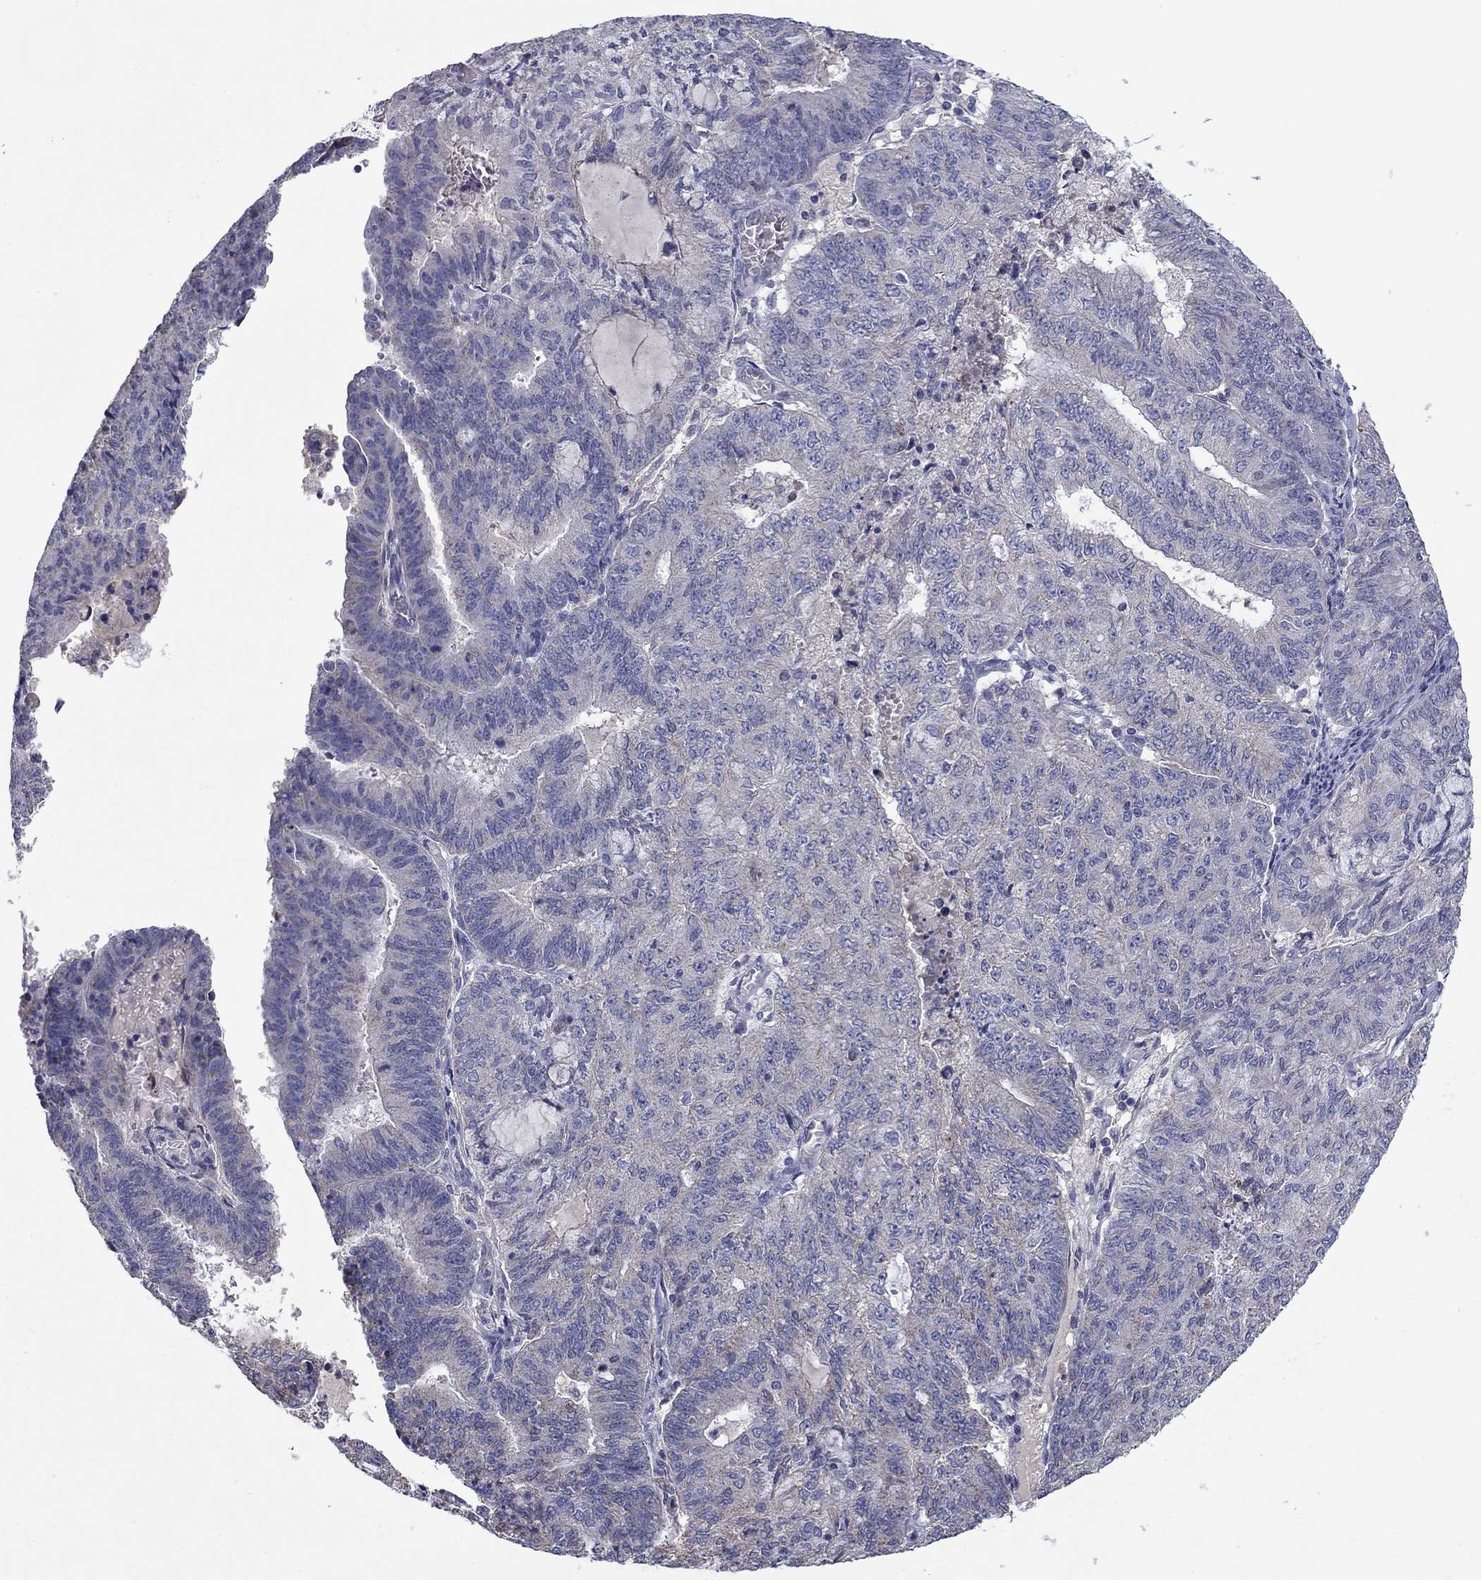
{"staining": {"intensity": "negative", "quantity": "none", "location": "none"}, "tissue": "endometrial cancer", "cell_type": "Tumor cells", "image_type": "cancer", "snomed": [{"axis": "morphology", "description": "Adenocarcinoma, NOS"}, {"axis": "topography", "description": "Endometrium"}], "caption": "Photomicrograph shows no protein staining in tumor cells of endometrial cancer tissue.", "gene": "FRK", "patient": {"sex": "female", "age": 82}}